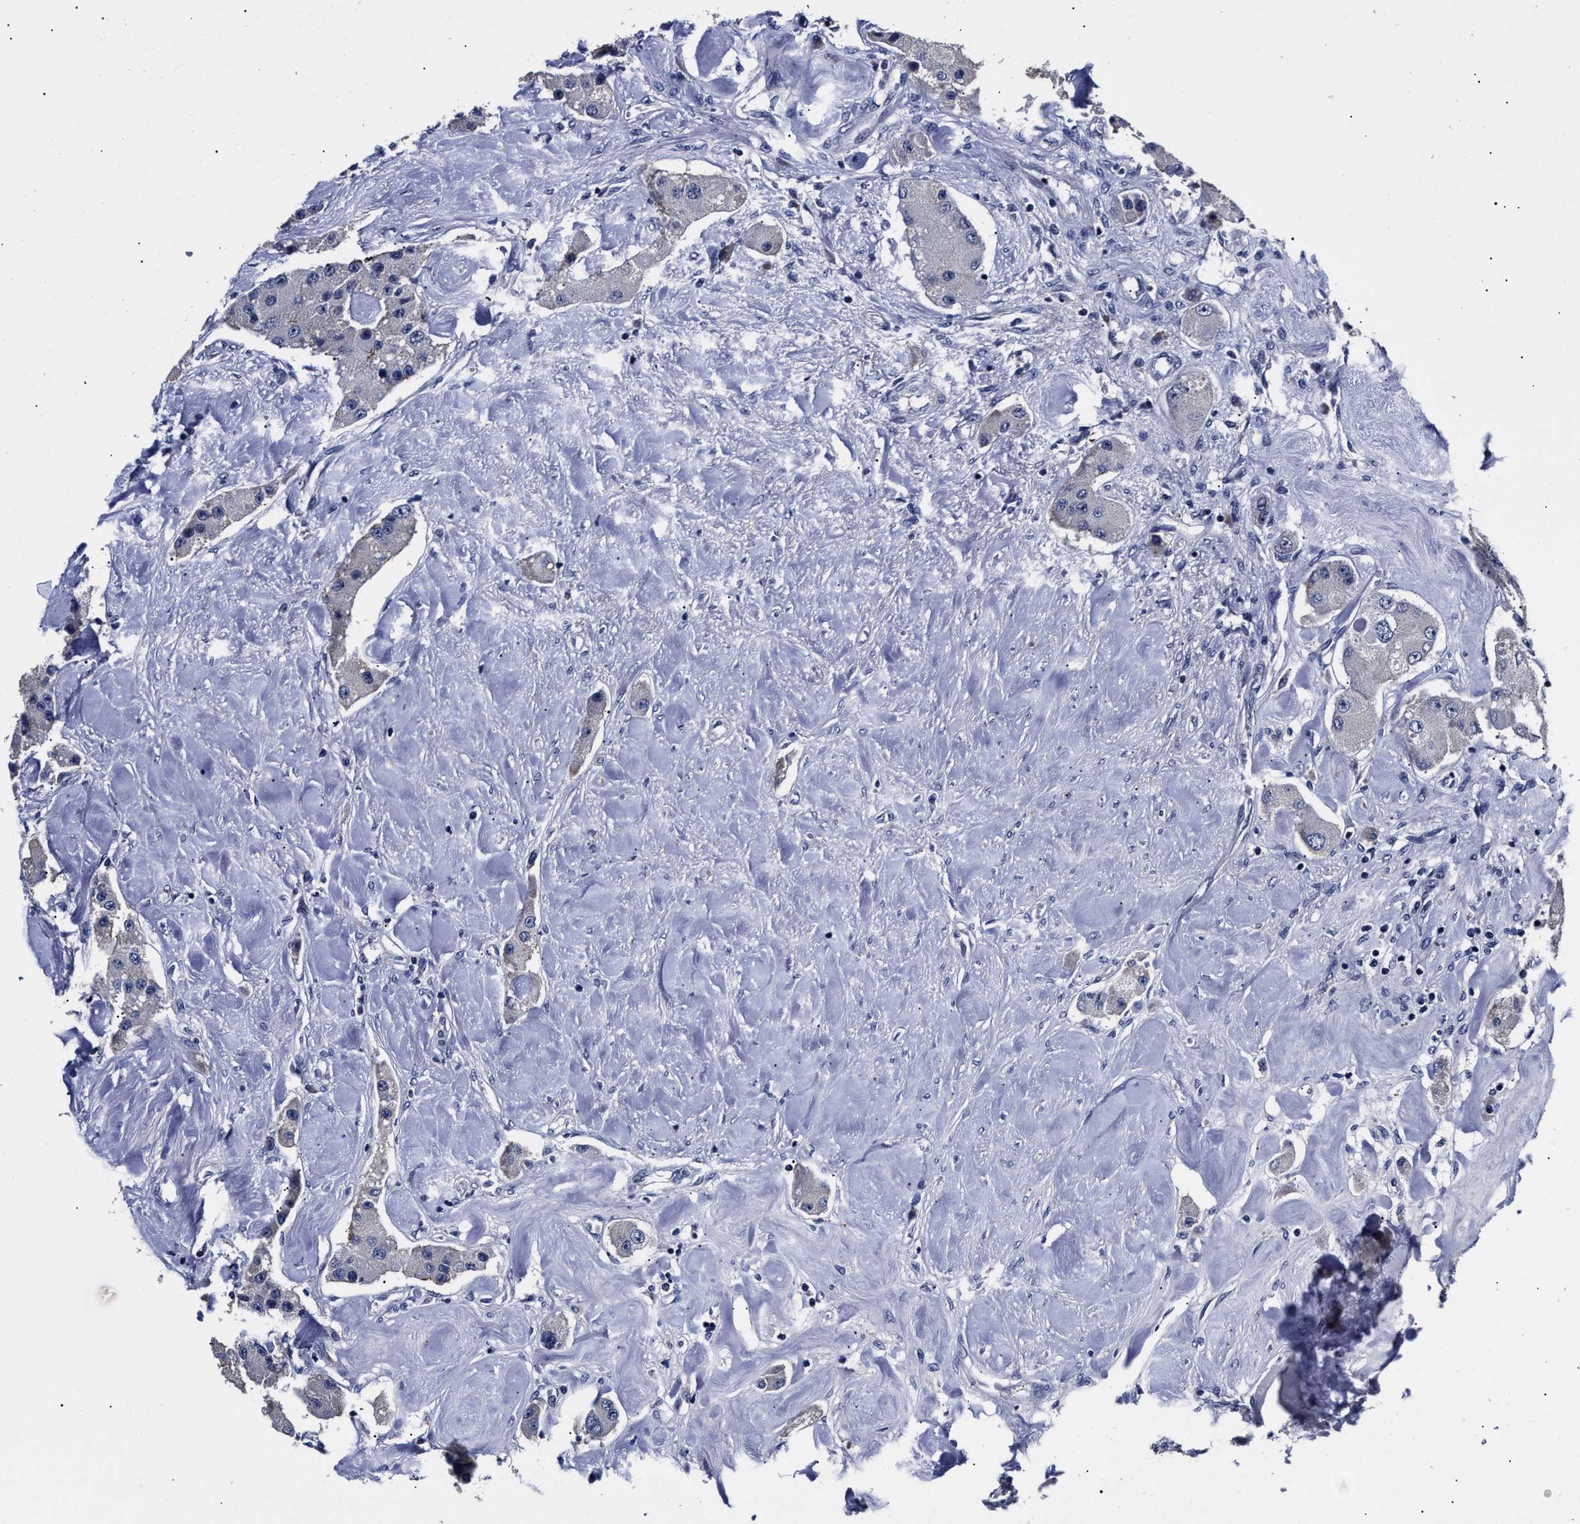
{"staining": {"intensity": "negative", "quantity": "none", "location": "none"}, "tissue": "carcinoid", "cell_type": "Tumor cells", "image_type": "cancer", "snomed": [{"axis": "morphology", "description": "Carcinoid, malignant, NOS"}, {"axis": "topography", "description": "Pancreas"}], "caption": "Immunohistochemistry of carcinoid shows no positivity in tumor cells.", "gene": "OLFML2A", "patient": {"sex": "male", "age": 41}}